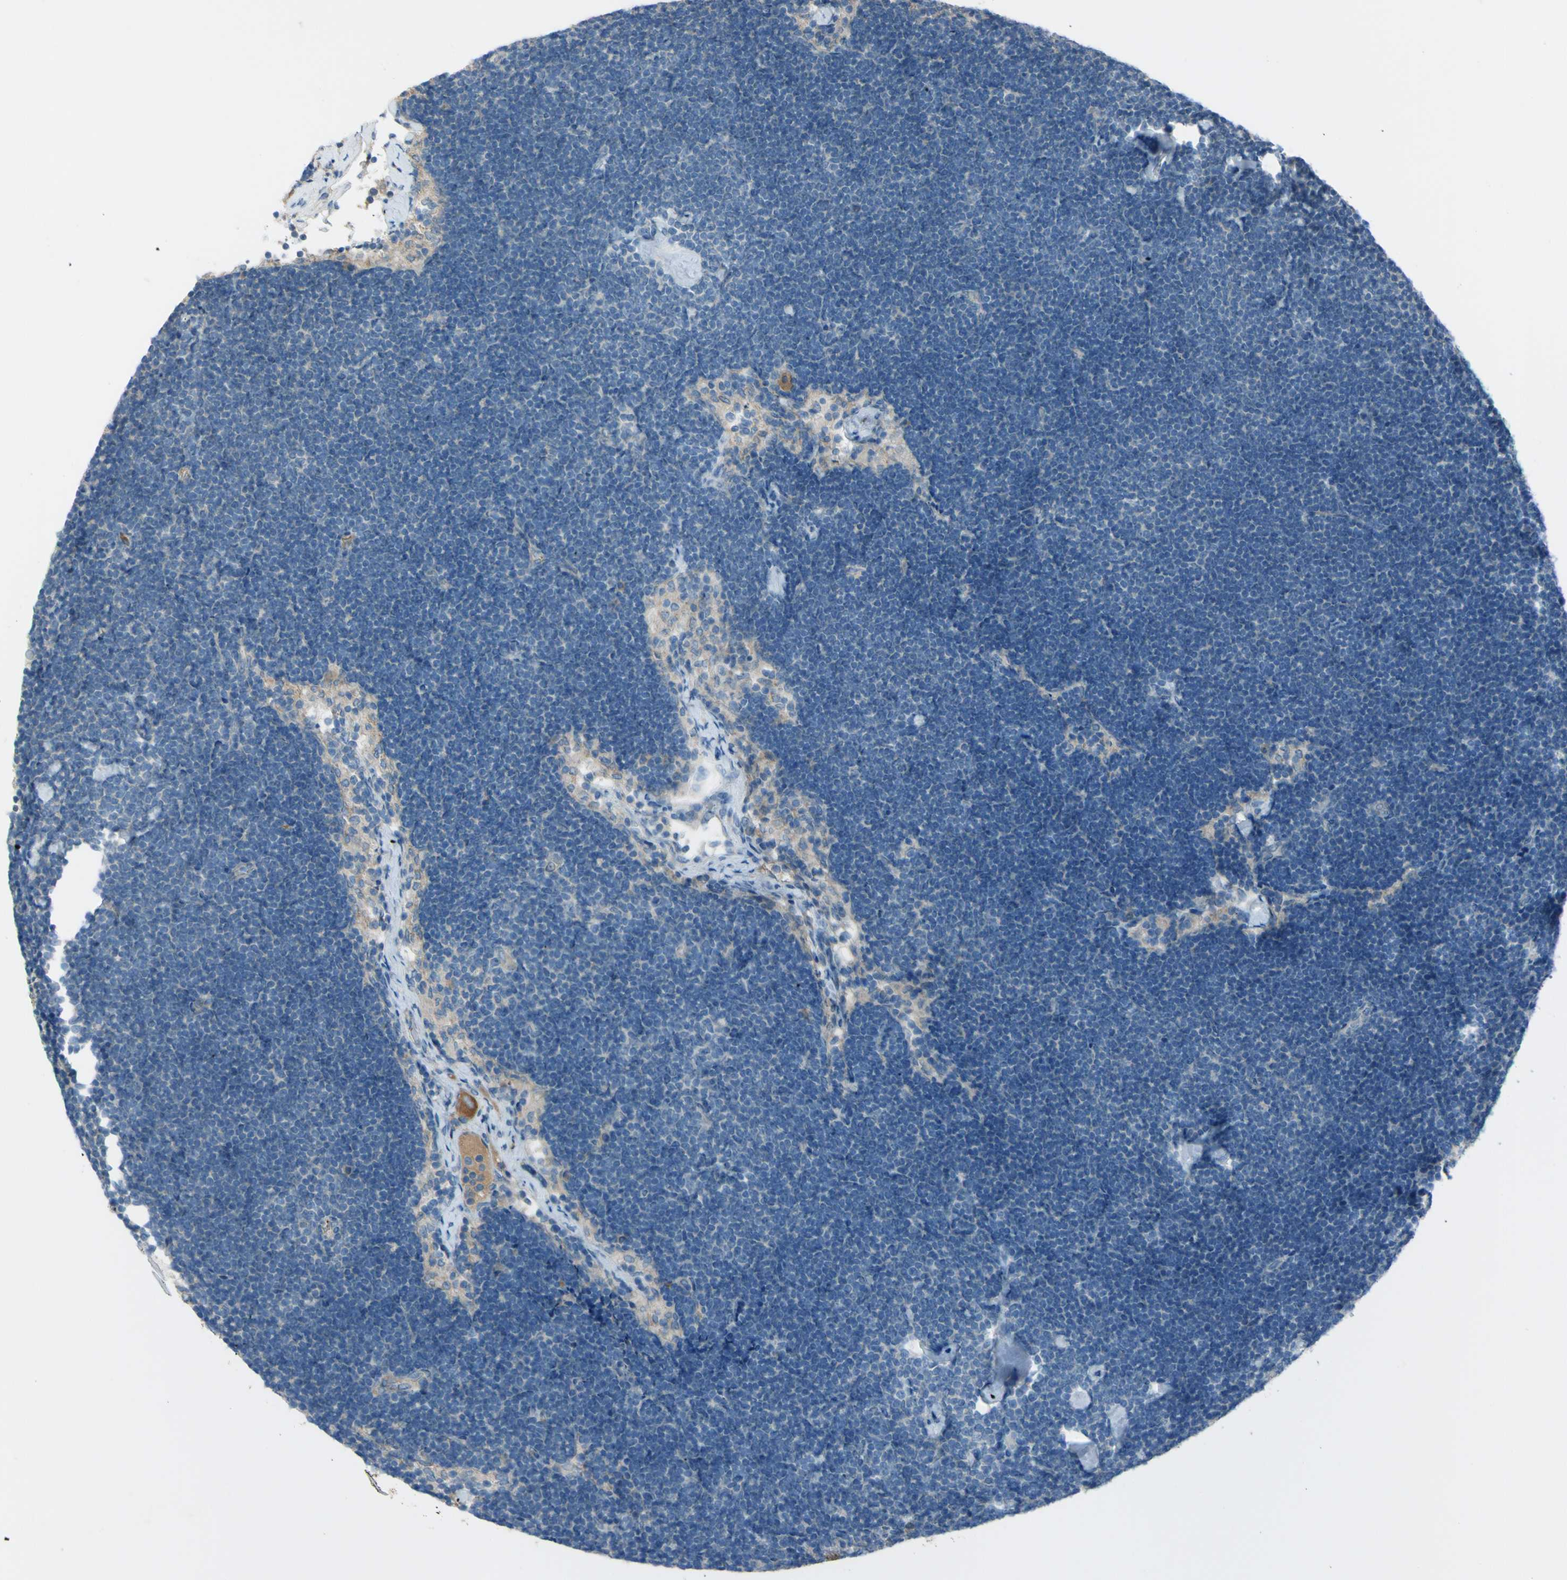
{"staining": {"intensity": "weak", "quantity": "<25%", "location": "cytoplasmic/membranous"}, "tissue": "lymph node", "cell_type": "Germinal center cells", "image_type": "normal", "snomed": [{"axis": "morphology", "description": "Normal tissue, NOS"}, {"axis": "topography", "description": "Lymph node"}], "caption": "High power microscopy micrograph of an immunohistochemistry image of unremarkable lymph node, revealing no significant staining in germinal center cells. The staining is performed using DAB (3,3'-diaminobenzidine) brown chromogen with nuclei counter-stained in using hematoxylin.", "gene": "ATRN", "patient": {"sex": "male", "age": 63}}